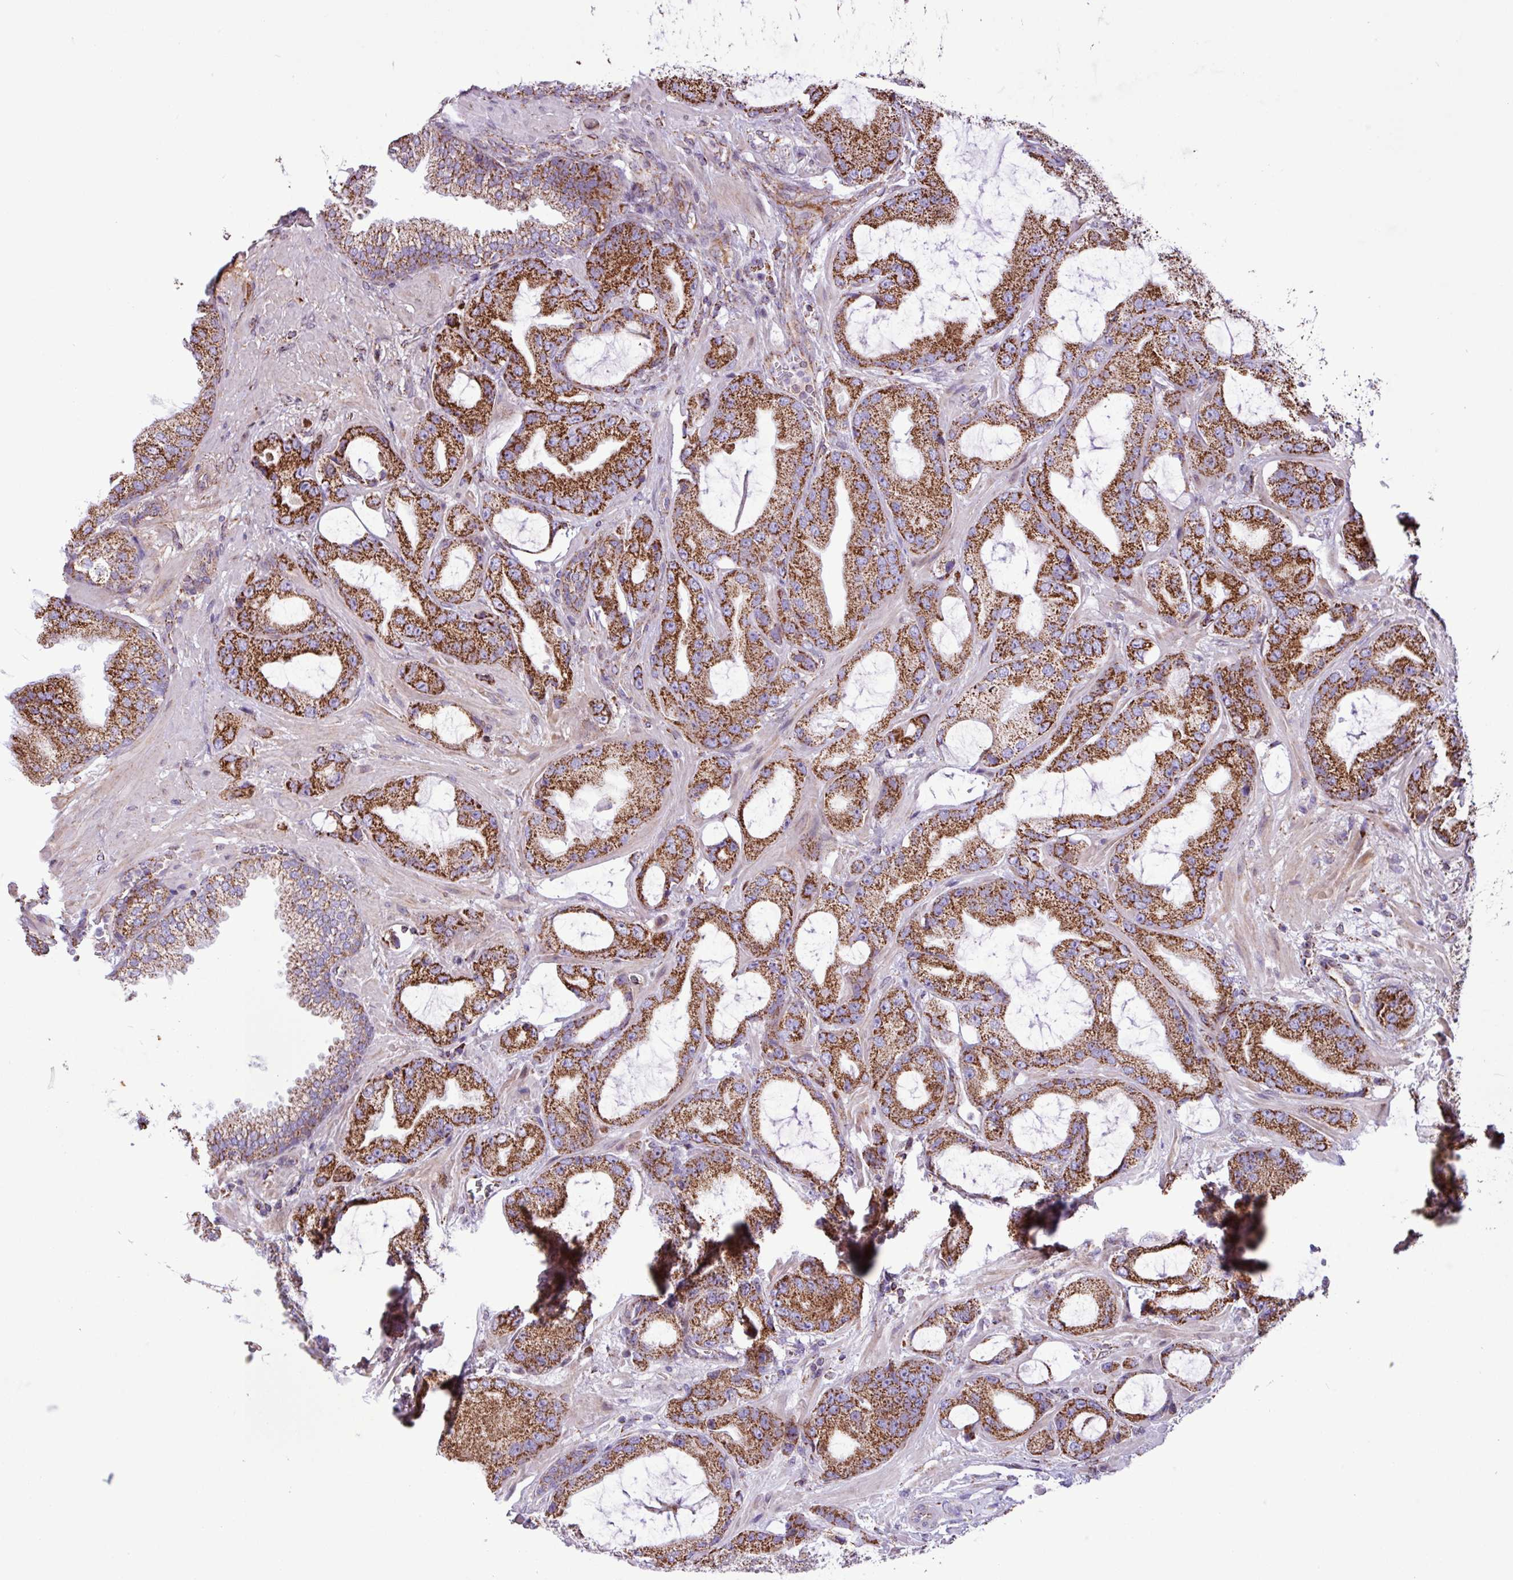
{"staining": {"intensity": "strong", "quantity": ">75%", "location": "cytoplasmic/membranous"}, "tissue": "prostate cancer", "cell_type": "Tumor cells", "image_type": "cancer", "snomed": [{"axis": "morphology", "description": "Adenocarcinoma, High grade"}, {"axis": "topography", "description": "Prostate"}], "caption": "Immunohistochemistry histopathology image of adenocarcinoma (high-grade) (prostate) stained for a protein (brown), which displays high levels of strong cytoplasmic/membranous expression in about >75% of tumor cells.", "gene": "RTL3", "patient": {"sex": "male", "age": 68}}